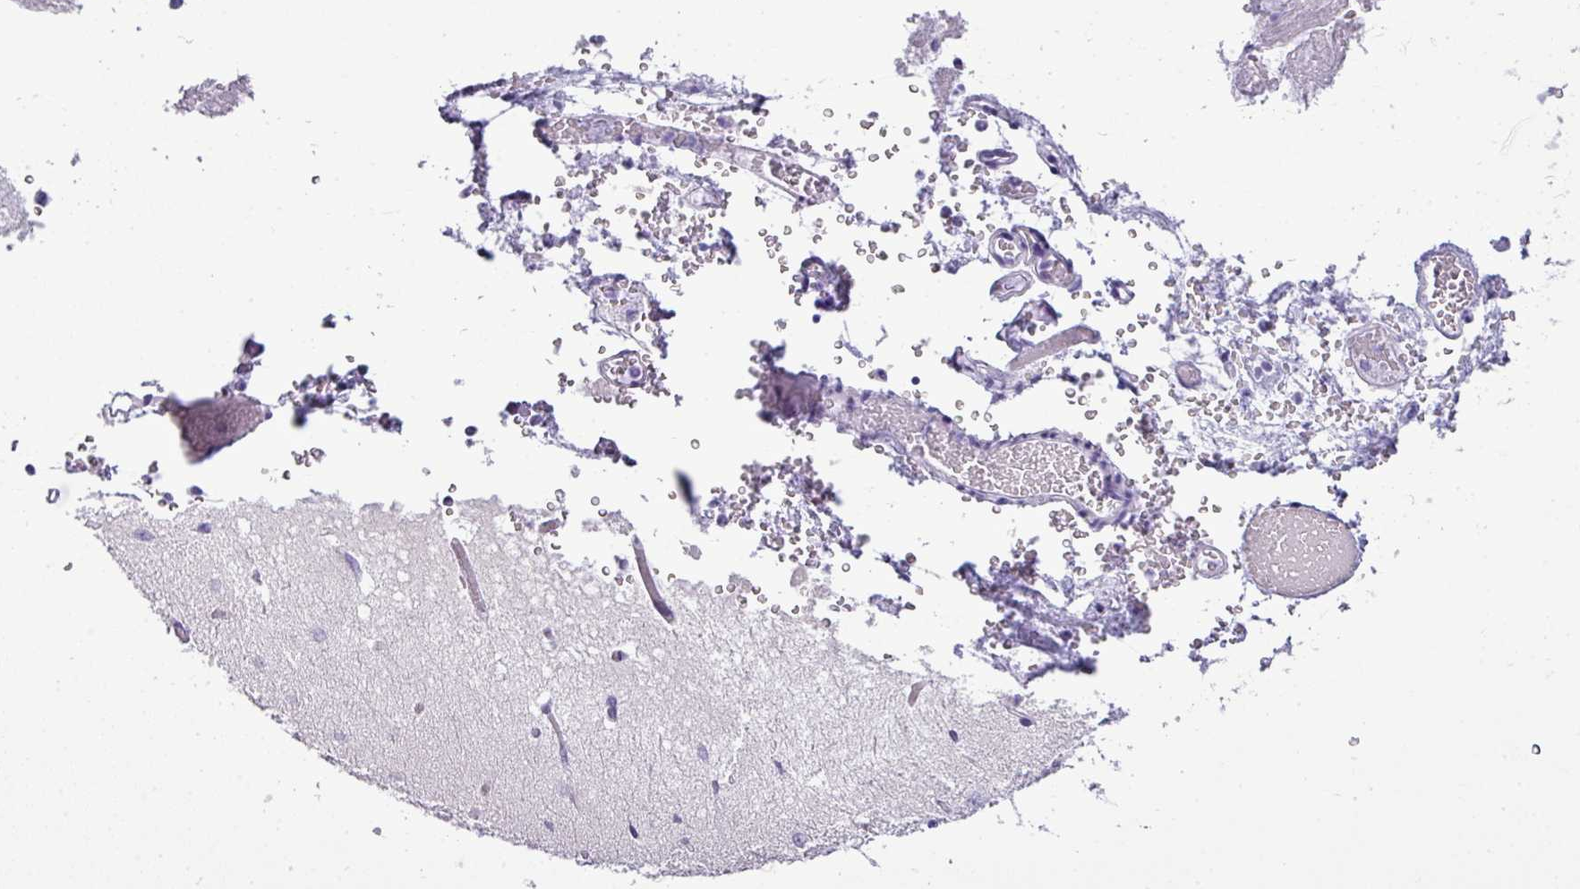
{"staining": {"intensity": "negative", "quantity": "none", "location": "none"}, "tissue": "cerebellum", "cell_type": "Cells in granular layer", "image_type": "normal", "snomed": [{"axis": "morphology", "description": "Normal tissue, NOS"}, {"axis": "topography", "description": "Cerebellum"}], "caption": "Micrograph shows no protein staining in cells in granular layer of benign cerebellum.", "gene": "RBMXL2", "patient": {"sex": "female", "age": 29}}